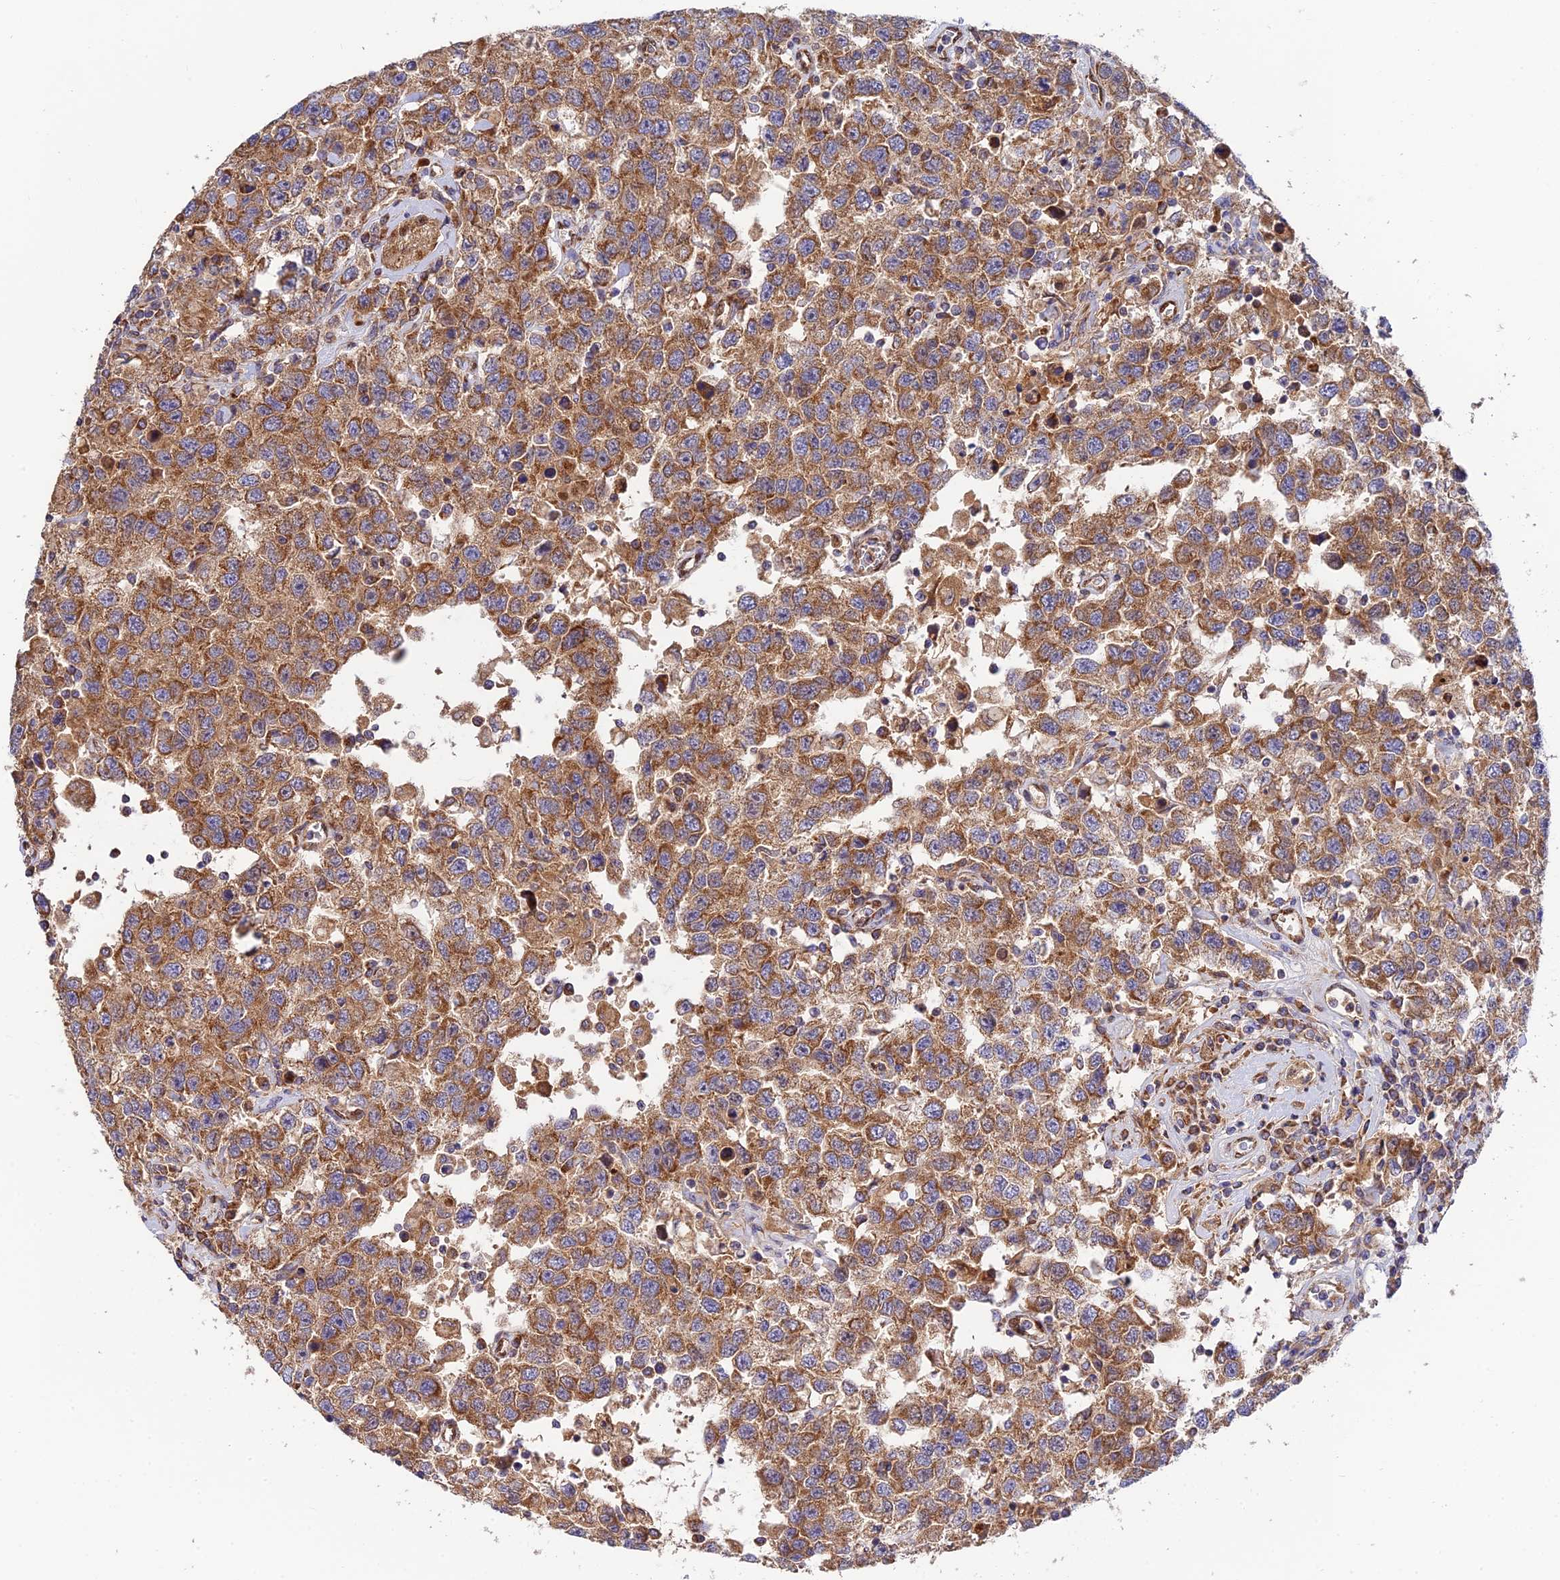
{"staining": {"intensity": "moderate", "quantity": ">75%", "location": "cytoplasmic/membranous"}, "tissue": "testis cancer", "cell_type": "Tumor cells", "image_type": "cancer", "snomed": [{"axis": "morphology", "description": "Seminoma, NOS"}, {"axis": "topography", "description": "Testis"}], "caption": "Immunohistochemistry (IHC) of testis cancer (seminoma) shows medium levels of moderate cytoplasmic/membranous staining in about >75% of tumor cells.", "gene": "PODNL1", "patient": {"sex": "male", "age": 41}}